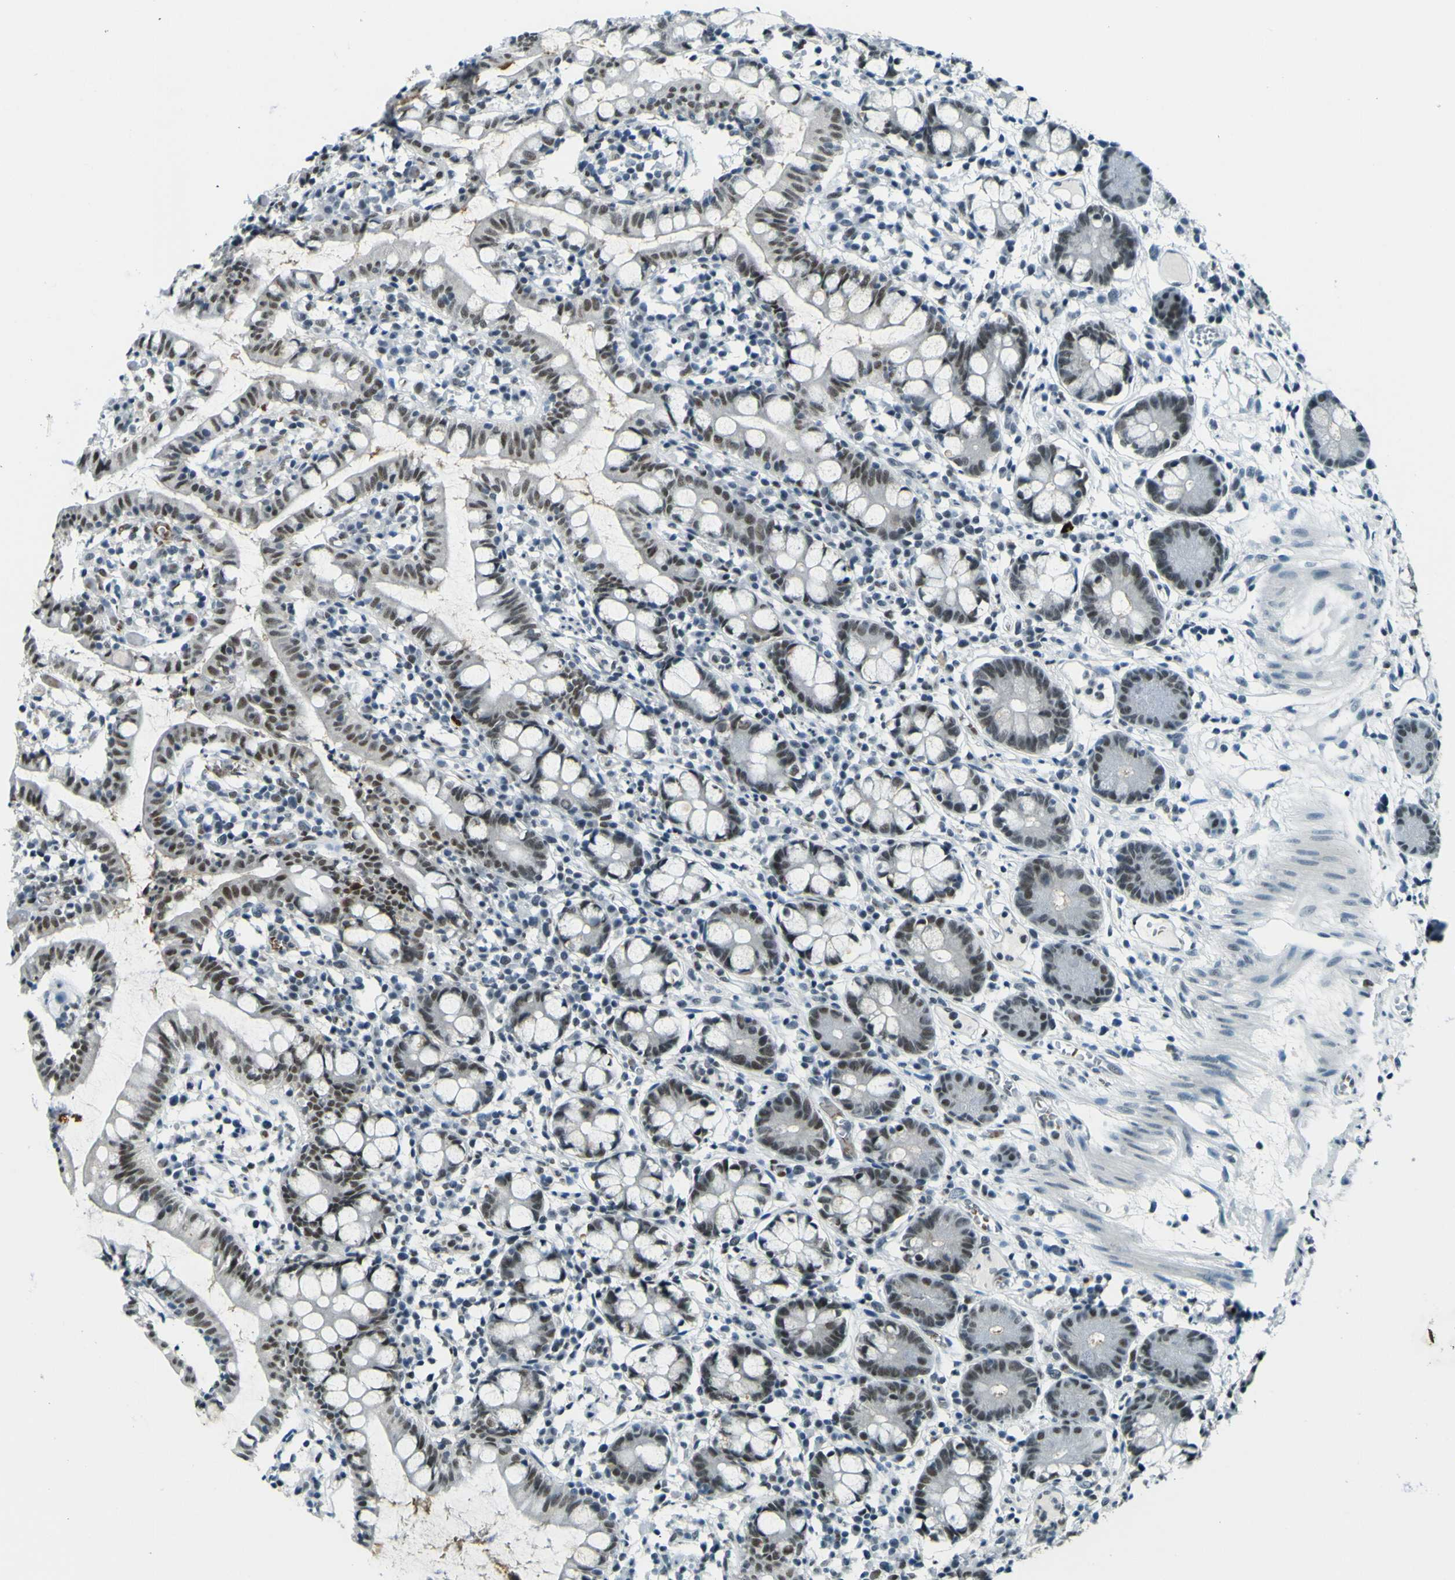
{"staining": {"intensity": "moderate", "quantity": "25%-75%", "location": "nuclear"}, "tissue": "small intestine", "cell_type": "Glandular cells", "image_type": "normal", "snomed": [{"axis": "morphology", "description": "Normal tissue, NOS"}, {"axis": "morphology", "description": "Cystadenocarcinoma, serous, Metastatic site"}, {"axis": "topography", "description": "Small intestine"}], "caption": "This image reveals normal small intestine stained with IHC to label a protein in brown. The nuclear of glandular cells show moderate positivity for the protein. Nuclei are counter-stained blue.", "gene": "CEBPG", "patient": {"sex": "female", "age": 61}}